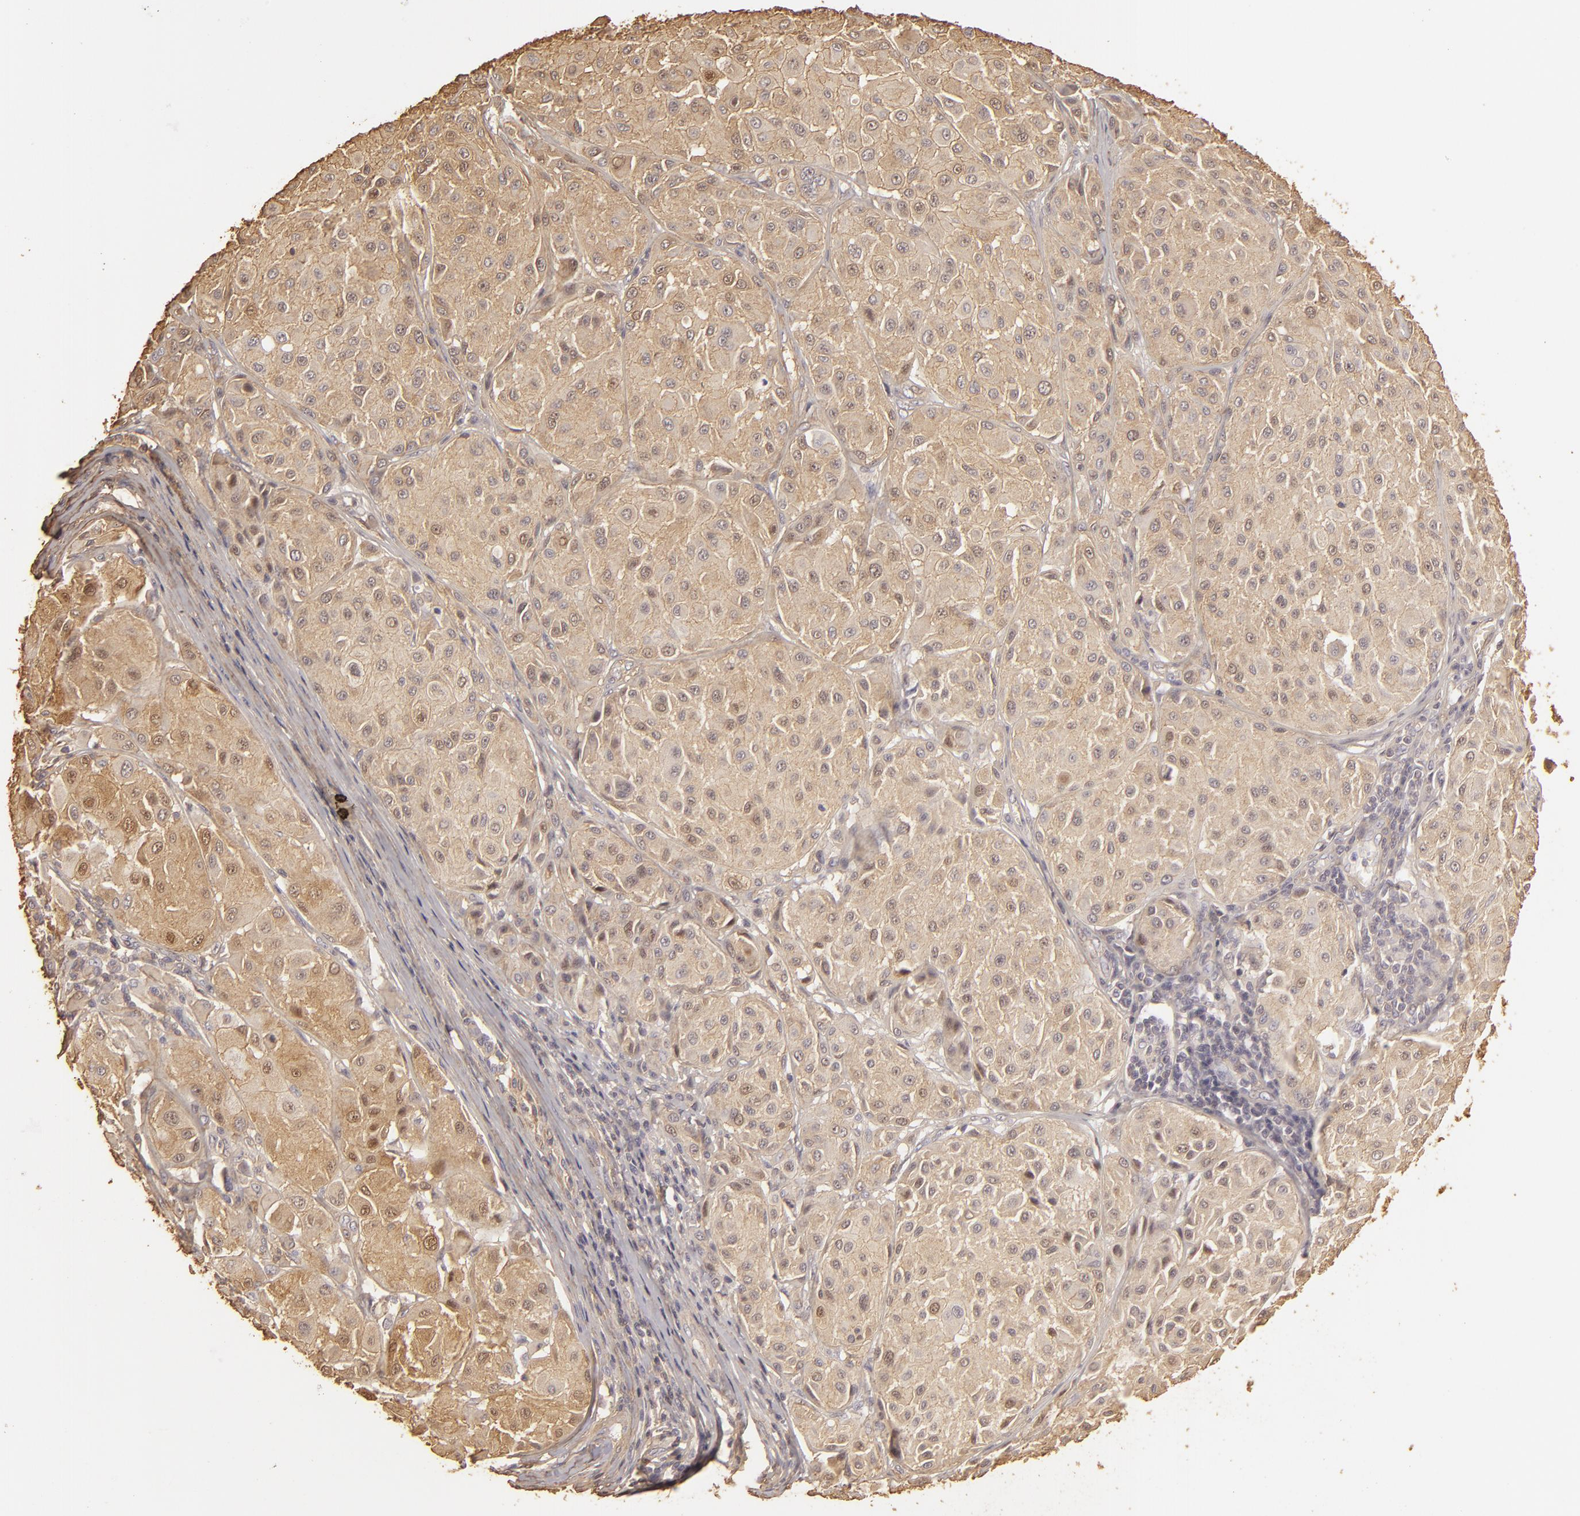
{"staining": {"intensity": "weak", "quantity": ">75%", "location": "cytoplasmic/membranous"}, "tissue": "melanoma", "cell_type": "Tumor cells", "image_type": "cancer", "snomed": [{"axis": "morphology", "description": "Malignant melanoma, NOS"}, {"axis": "topography", "description": "Skin"}], "caption": "Protein staining exhibits weak cytoplasmic/membranous positivity in about >75% of tumor cells in melanoma. Immunohistochemistry stains the protein in brown and the nuclei are stained blue.", "gene": "HSPB6", "patient": {"sex": "male", "age": 36}}